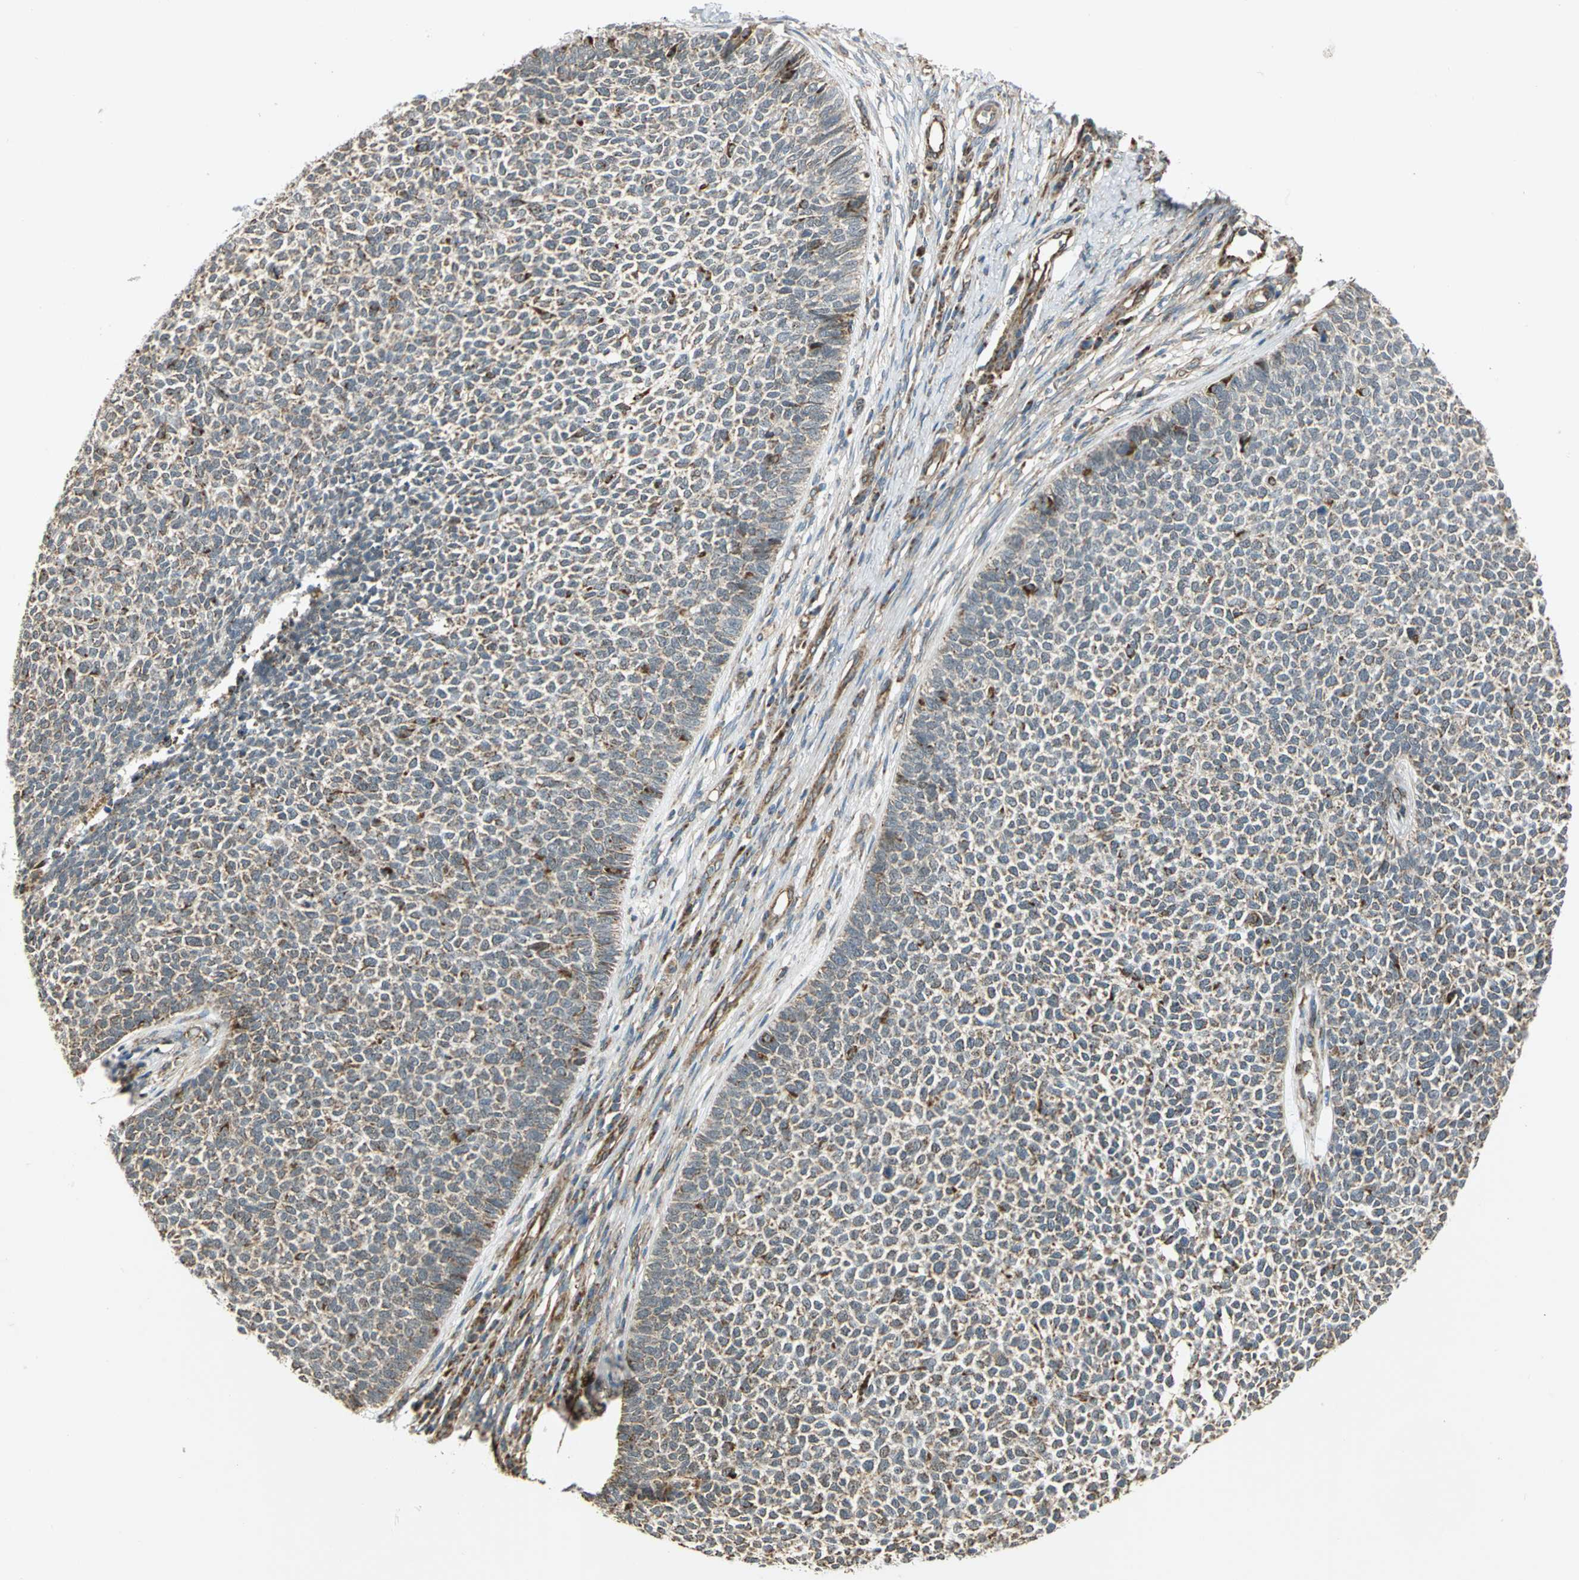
{"staining": {"intensity": "moderate", "quantity": ">75%", "location": "cytoplasmic/membranous"}, "tissue": "skin cancer", "cell_type": "Tumor cells", "image_type": "cancer", "snomed": [{"axis": "morphology", "description": "Basal cell carcinoma"}, {"axis": "topography", "description": "Skin"}], "caption": "Immunohistochemical staining of human skin cancer demonstrates moderate cytoplasmic/membranous protein positivity in about >75% of tumor cells. (Brightfield microscopy of DAB IHC at high magnification).", "gene": "MRPS22", "patient": {"sex": "female", "age": 84}}